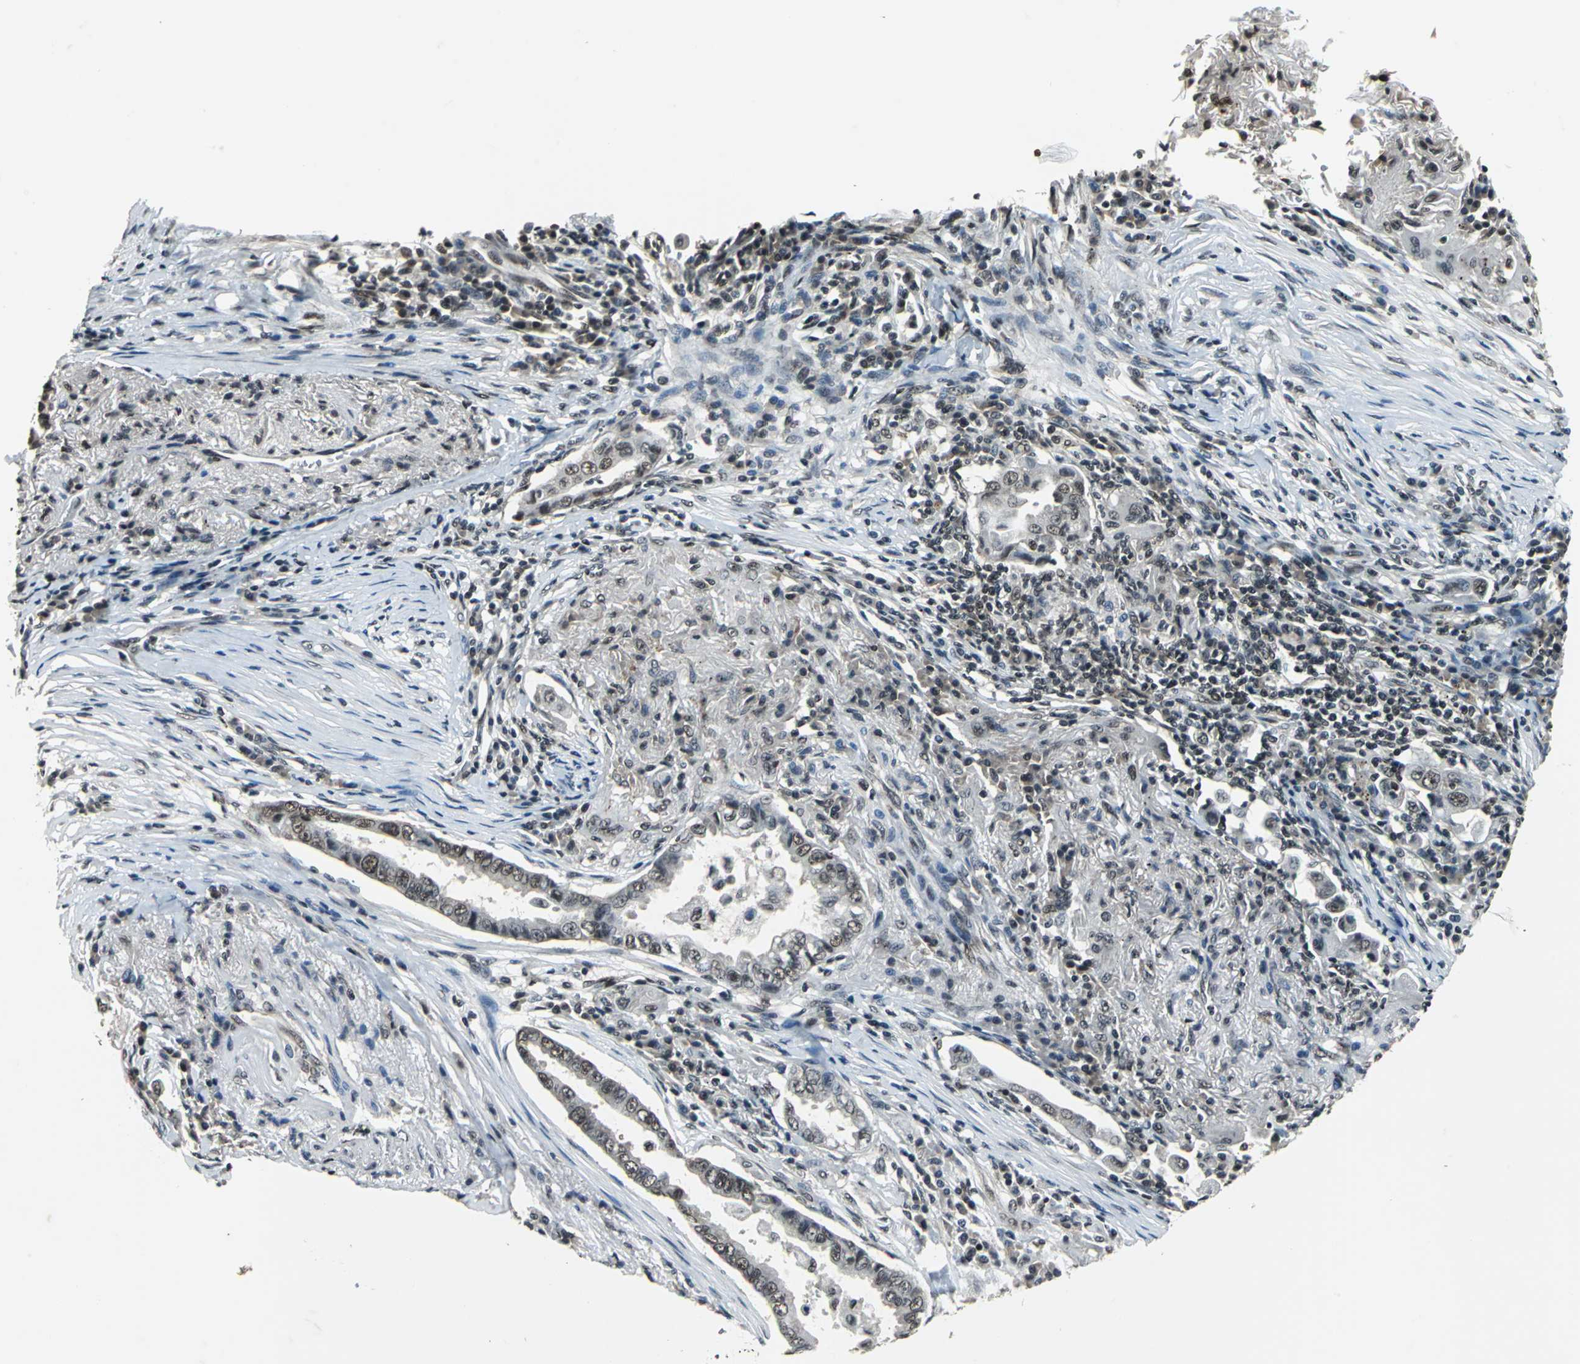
{"staining": {"intensity": "moderate", "quantity": ">75%", "location": "nuclear"}, "tissue": "lung cancer", "cell_type": "Tumor cells", "image_type": "cancer", "snomed": [{"axis": "morphology", "description": "Normal tissue, NOS"}, {"axis": "morphology", "description": "Inflammation, NOS"}, {"axis": "morphology", "description": "Adenocarcinoma, NOS"}, {"axis": "topography", "description": "Lung"}], "caption": "An image showing moderate nuclear expression in approximately >75% of tumor cells in lung cancer (adenocarcinoma), as visualized by brown immunohistochemical staining.", "gene": "RBM14", "patient": {"sex": "female", "age": 64}}